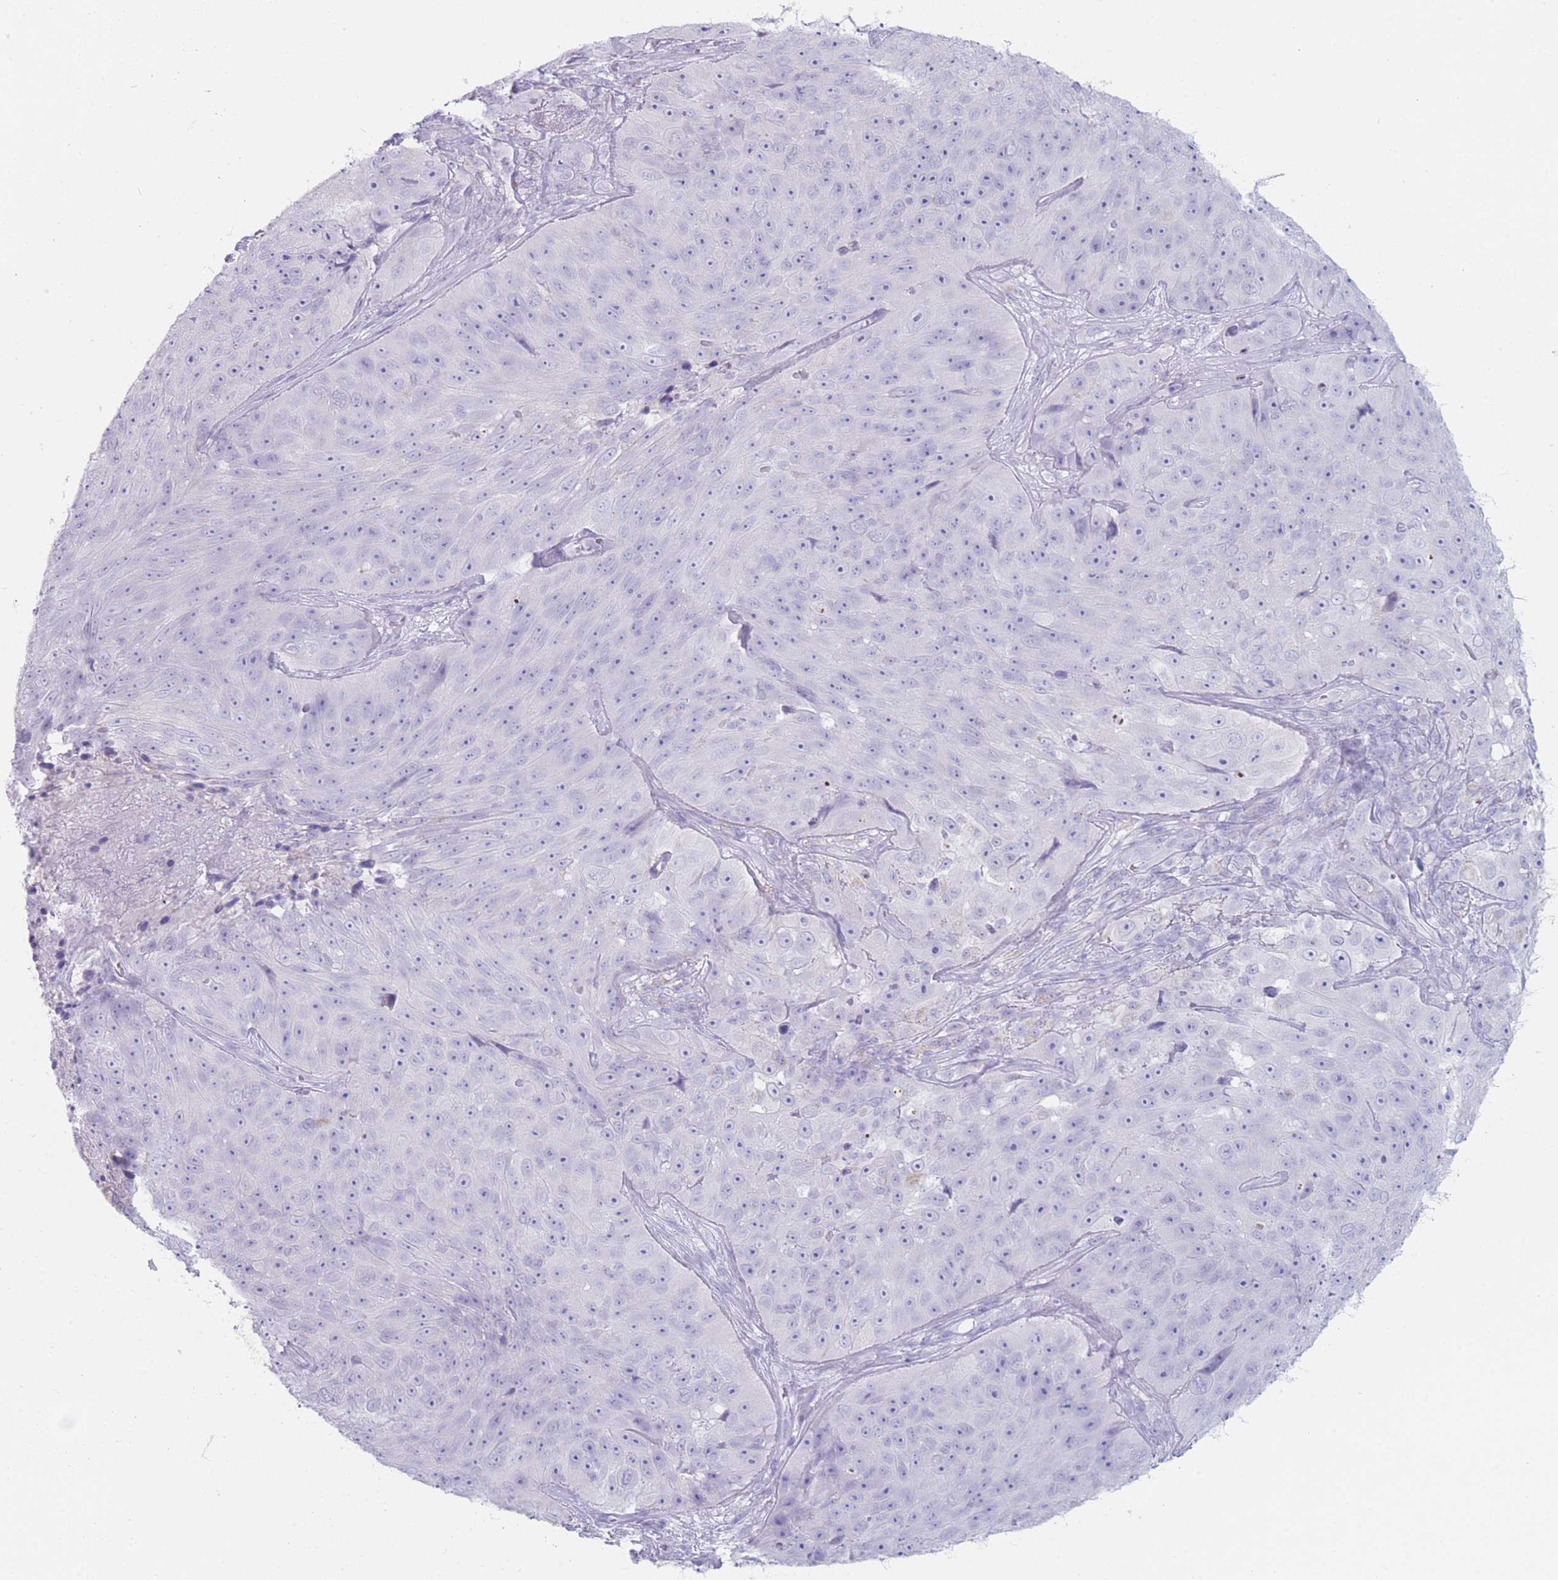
{"staining": {"intensity": "negative", "quantity": "none", "location": "none"}, "tissue": "skin cancer", "cell_type": "Tumor cells", "image_type": "cancer", "snomed": [{"axis": "morphology", "description": "Squamous cell carcinoma, NOS"}, {"axis": "topography", "description": "Skin"}], "caption": "IHC micrograph of human skin squamous cell carcinoma stained for a protein (brown), which shows no expression in tumor cells.", "gene": "GPR12", "patient": {"sex": "female", "age": 87}}